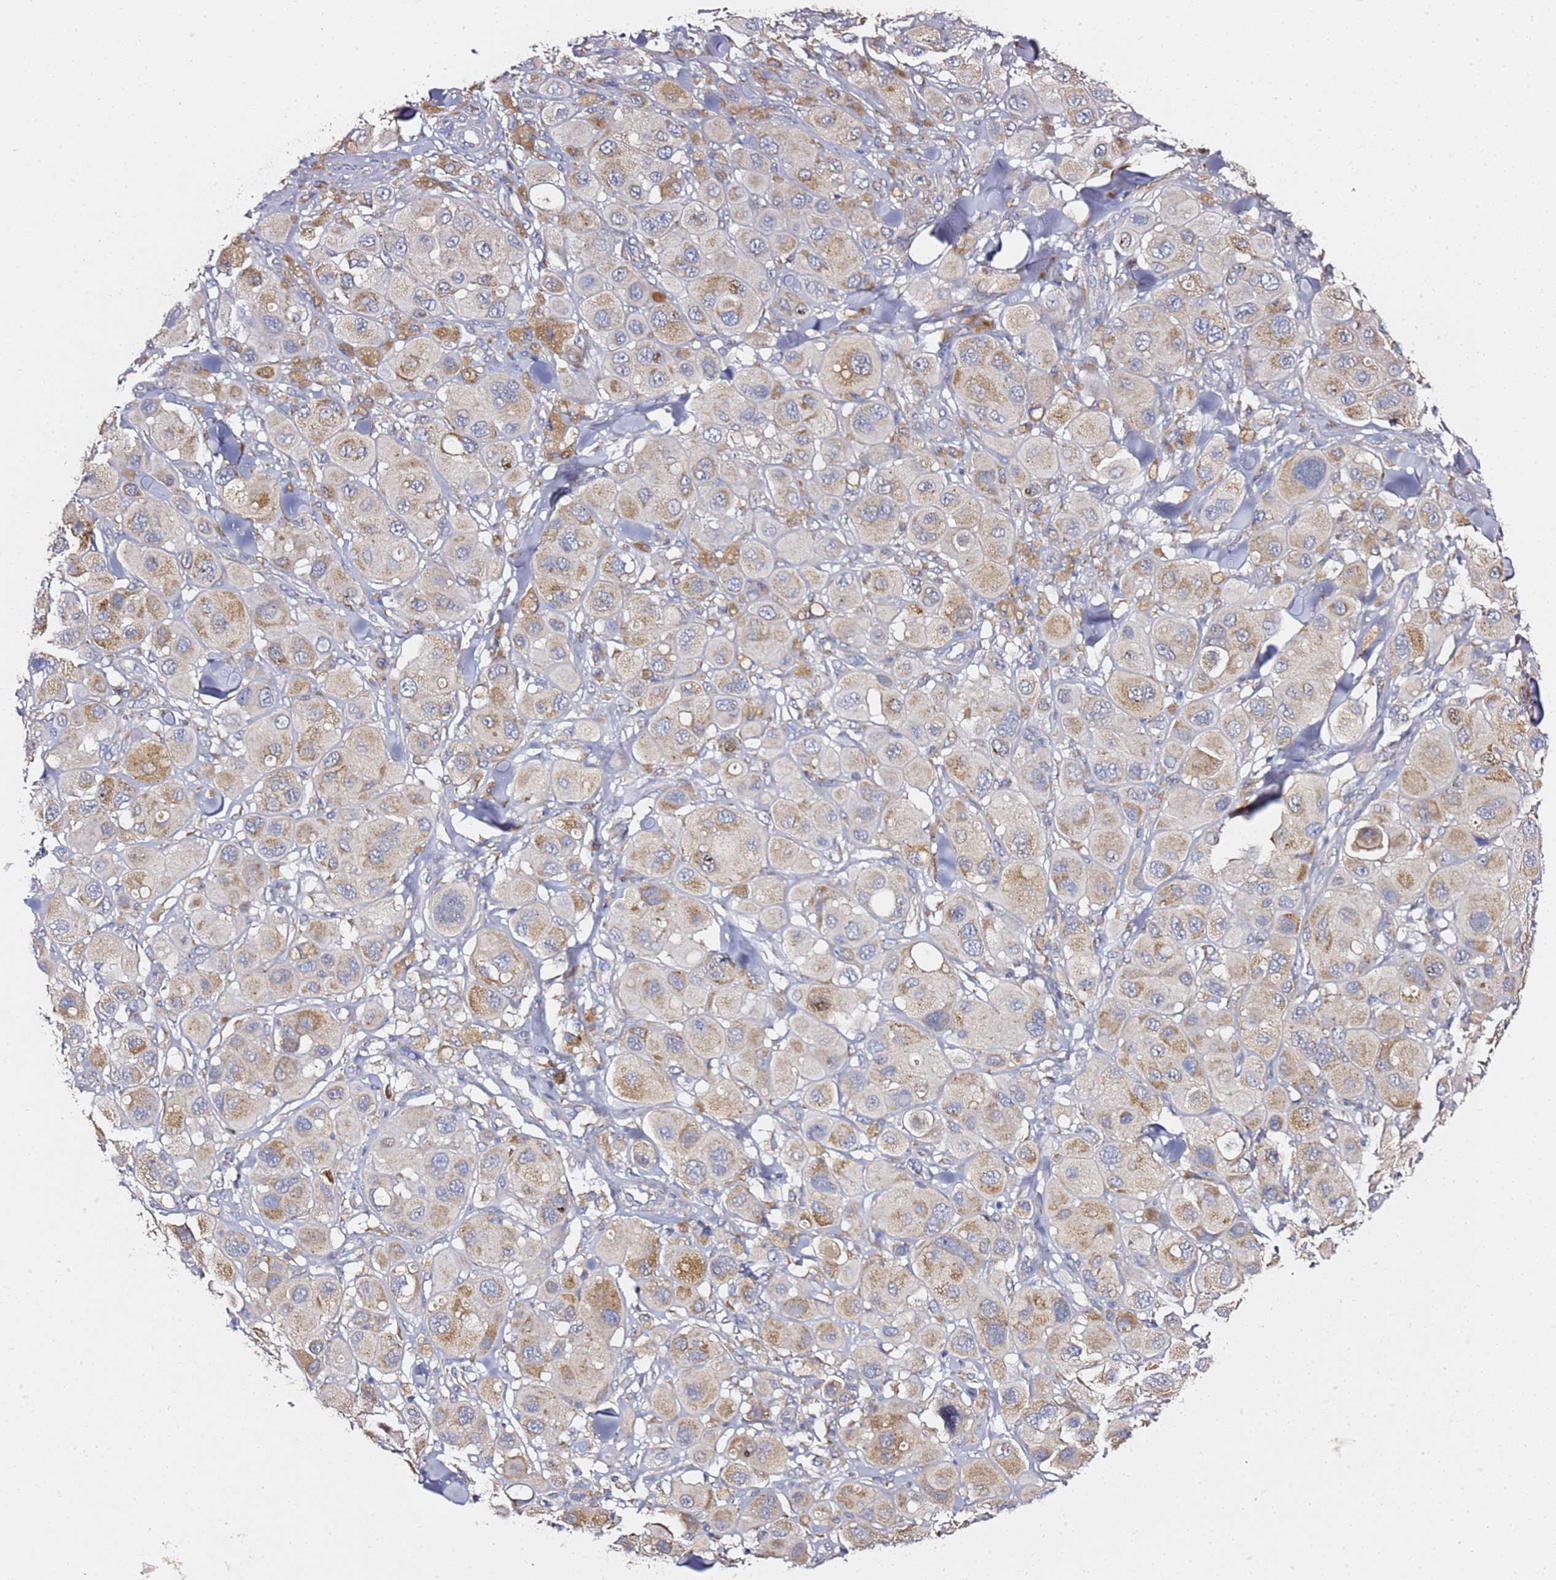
{"staining": {"intensity": "moderate", "quantity": "25%-75%", "location": "cytoplasmic/membranous"}, "tissue": "melanoma", "cell_type": "Tumor cells", "image_type": "cancer", "snomed": [{"axis": "morphology", "description": "Malignant melanoma, Metastatic site"}, {"axis": "topography", "description": "Skin"}], "caption": "Protein staining demonstrates moderate cytoplasmic/membranous expression in approximately 25%-75% of tumor cells in melanoma.", "gene": "C19orf12", "patient": {"sex": "male", "age": 41}}